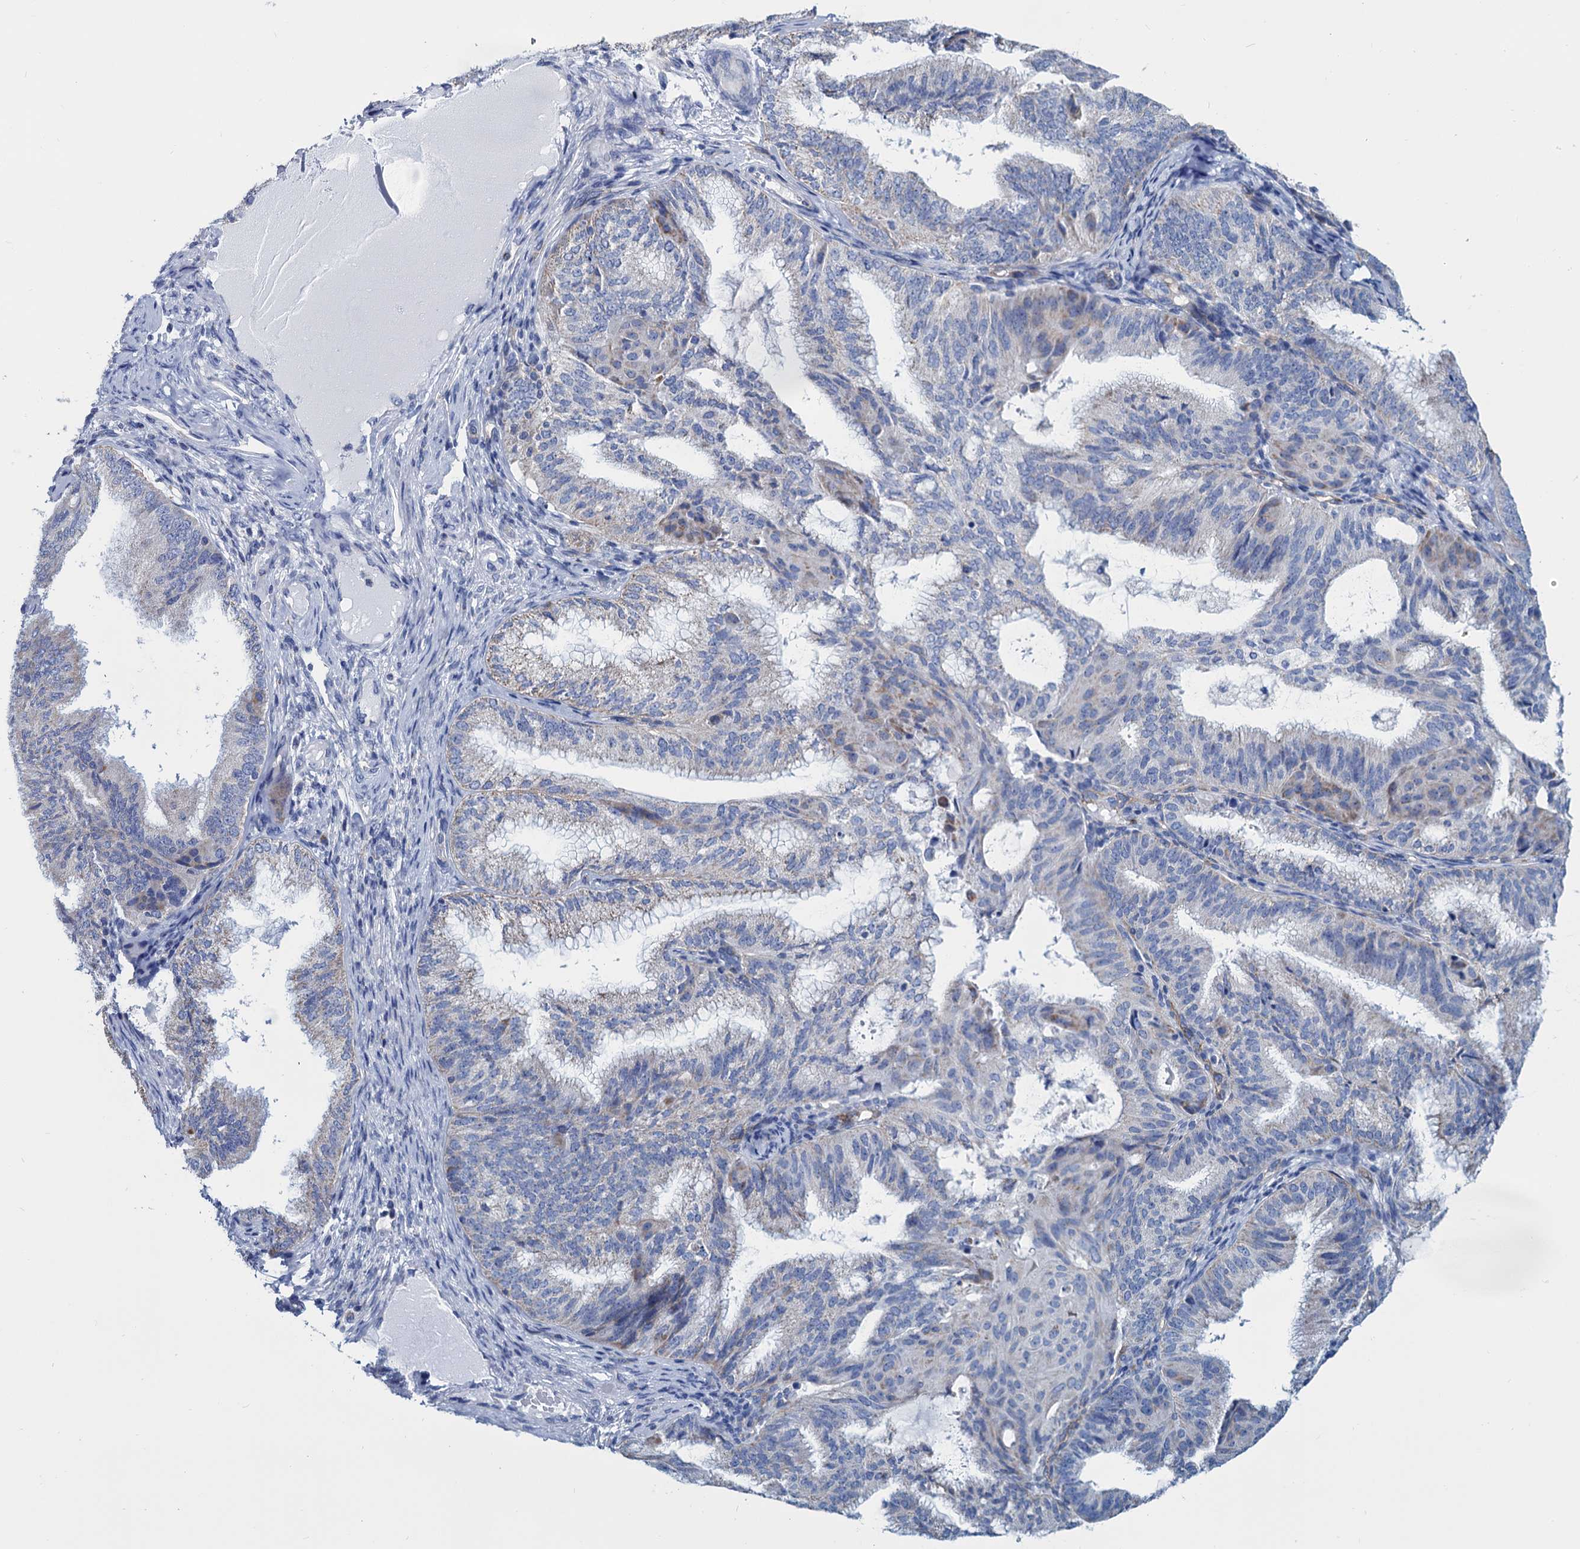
{"staining": {"intensity": "negative", "quantity": "none", "location": "none"}, "tissue": "endometrial cancer", "cell_type": "Tumor cells", "image_type": "cancer", "snomed": [{"axis": "morphology", "description": "Adenocarcinoma, NOS"}, {"axis": "topography", "description": "Endometrium"}], "caption": "DAB immunohistochemical staining of endometrial adenocarcinoma demonstrates no significant staining in tumor cells.", "gene": "SLC1A3", "patient": {"sex": "female", "age": 49}}